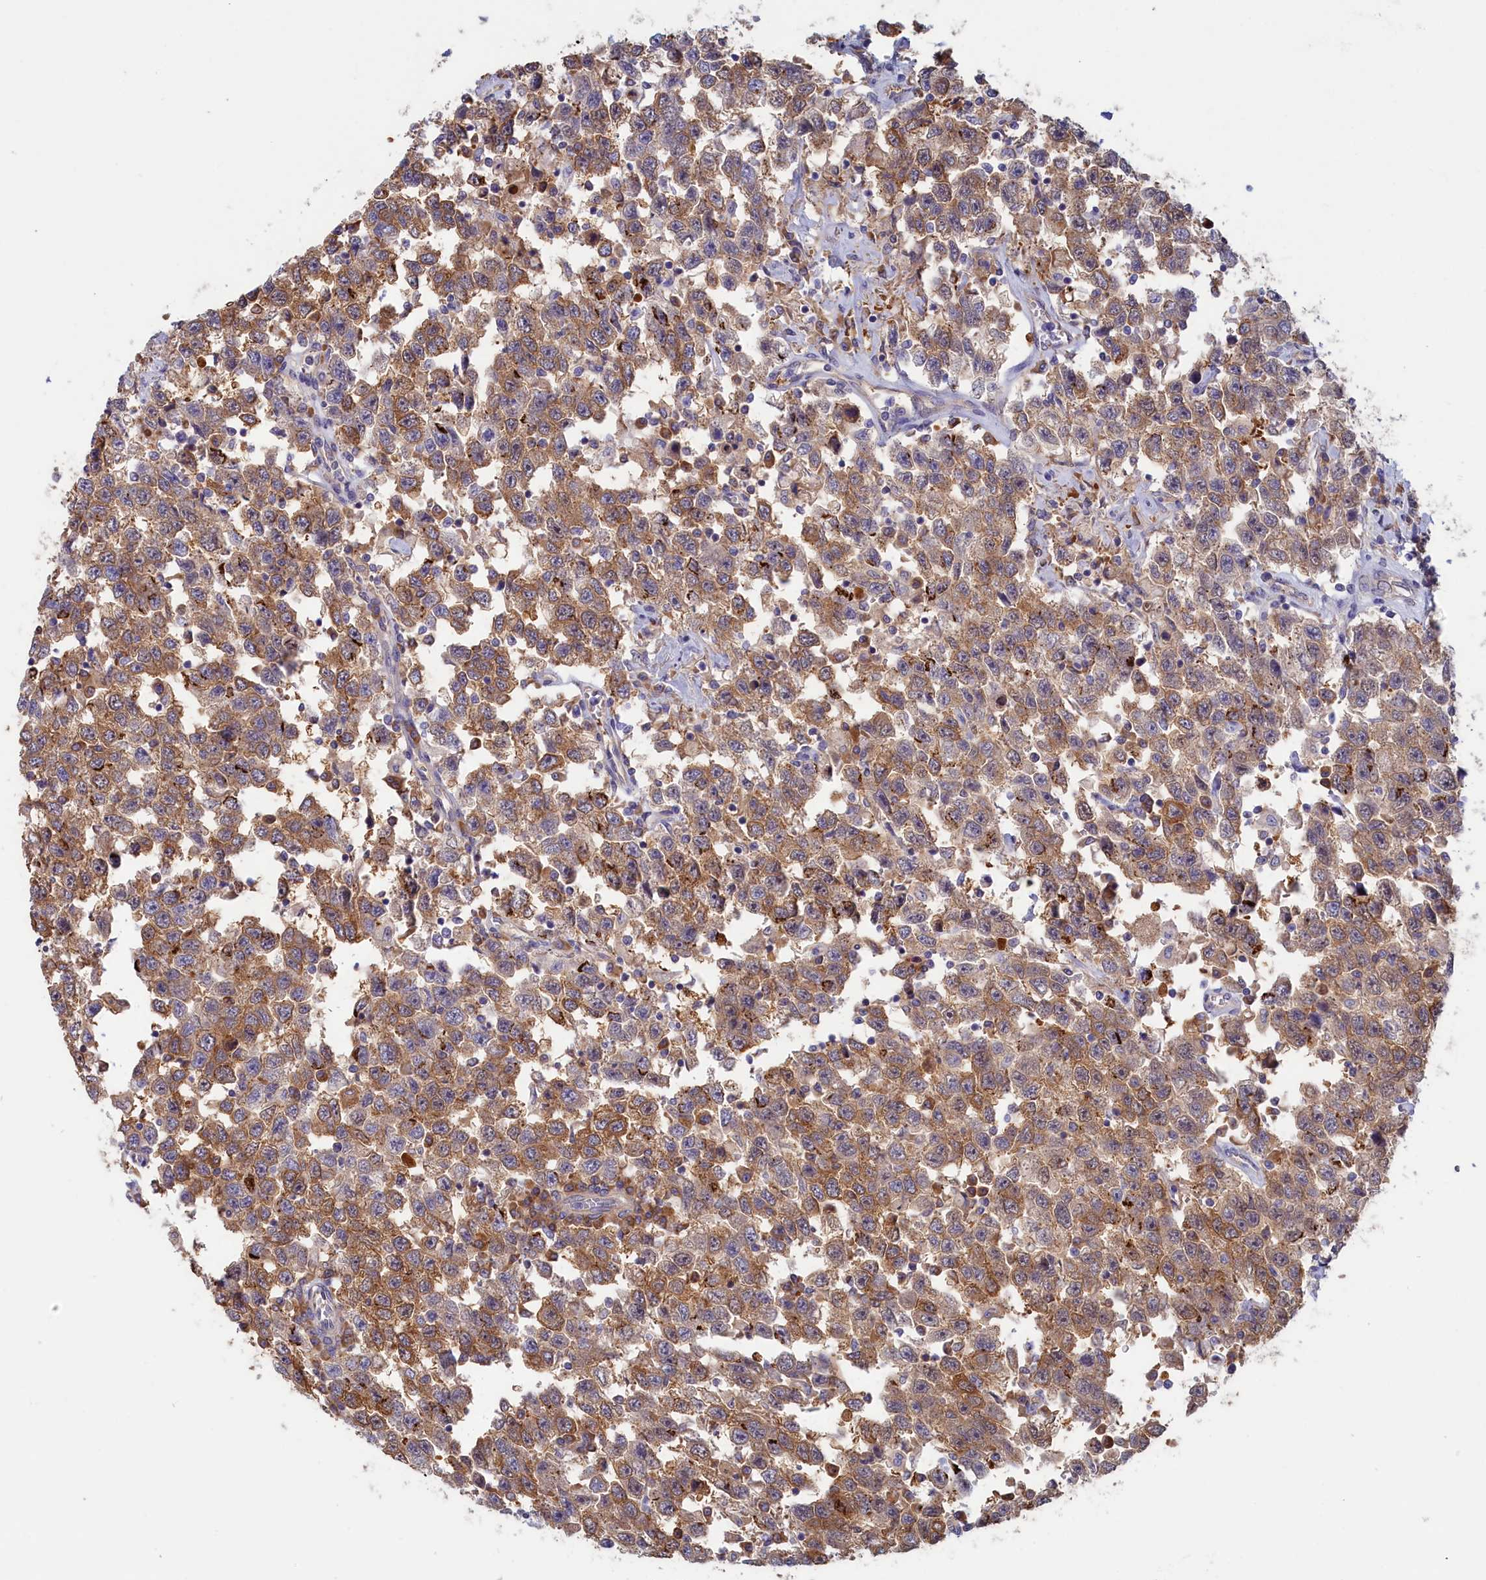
{"staining": {"intensity": "moderate", "quantity": ">75%", "location": "cytoplasmic/membranous"}, "tissue": "testis cancer", "cell_type": "Tumor cells", "image_type": "cancer", "snomed": [{"axis": "morphology", "description": "Seminoma, NOS"}, {"axis": "topography", "description": "Testis"}], "caption": "Protein staining exhibits moderate cytoplasmic/membranous staining in about >75% of tumor cells in testis seminoma.", "gene": "SYNDIG1L", "patient": {"sex": "male", "age": 41}}